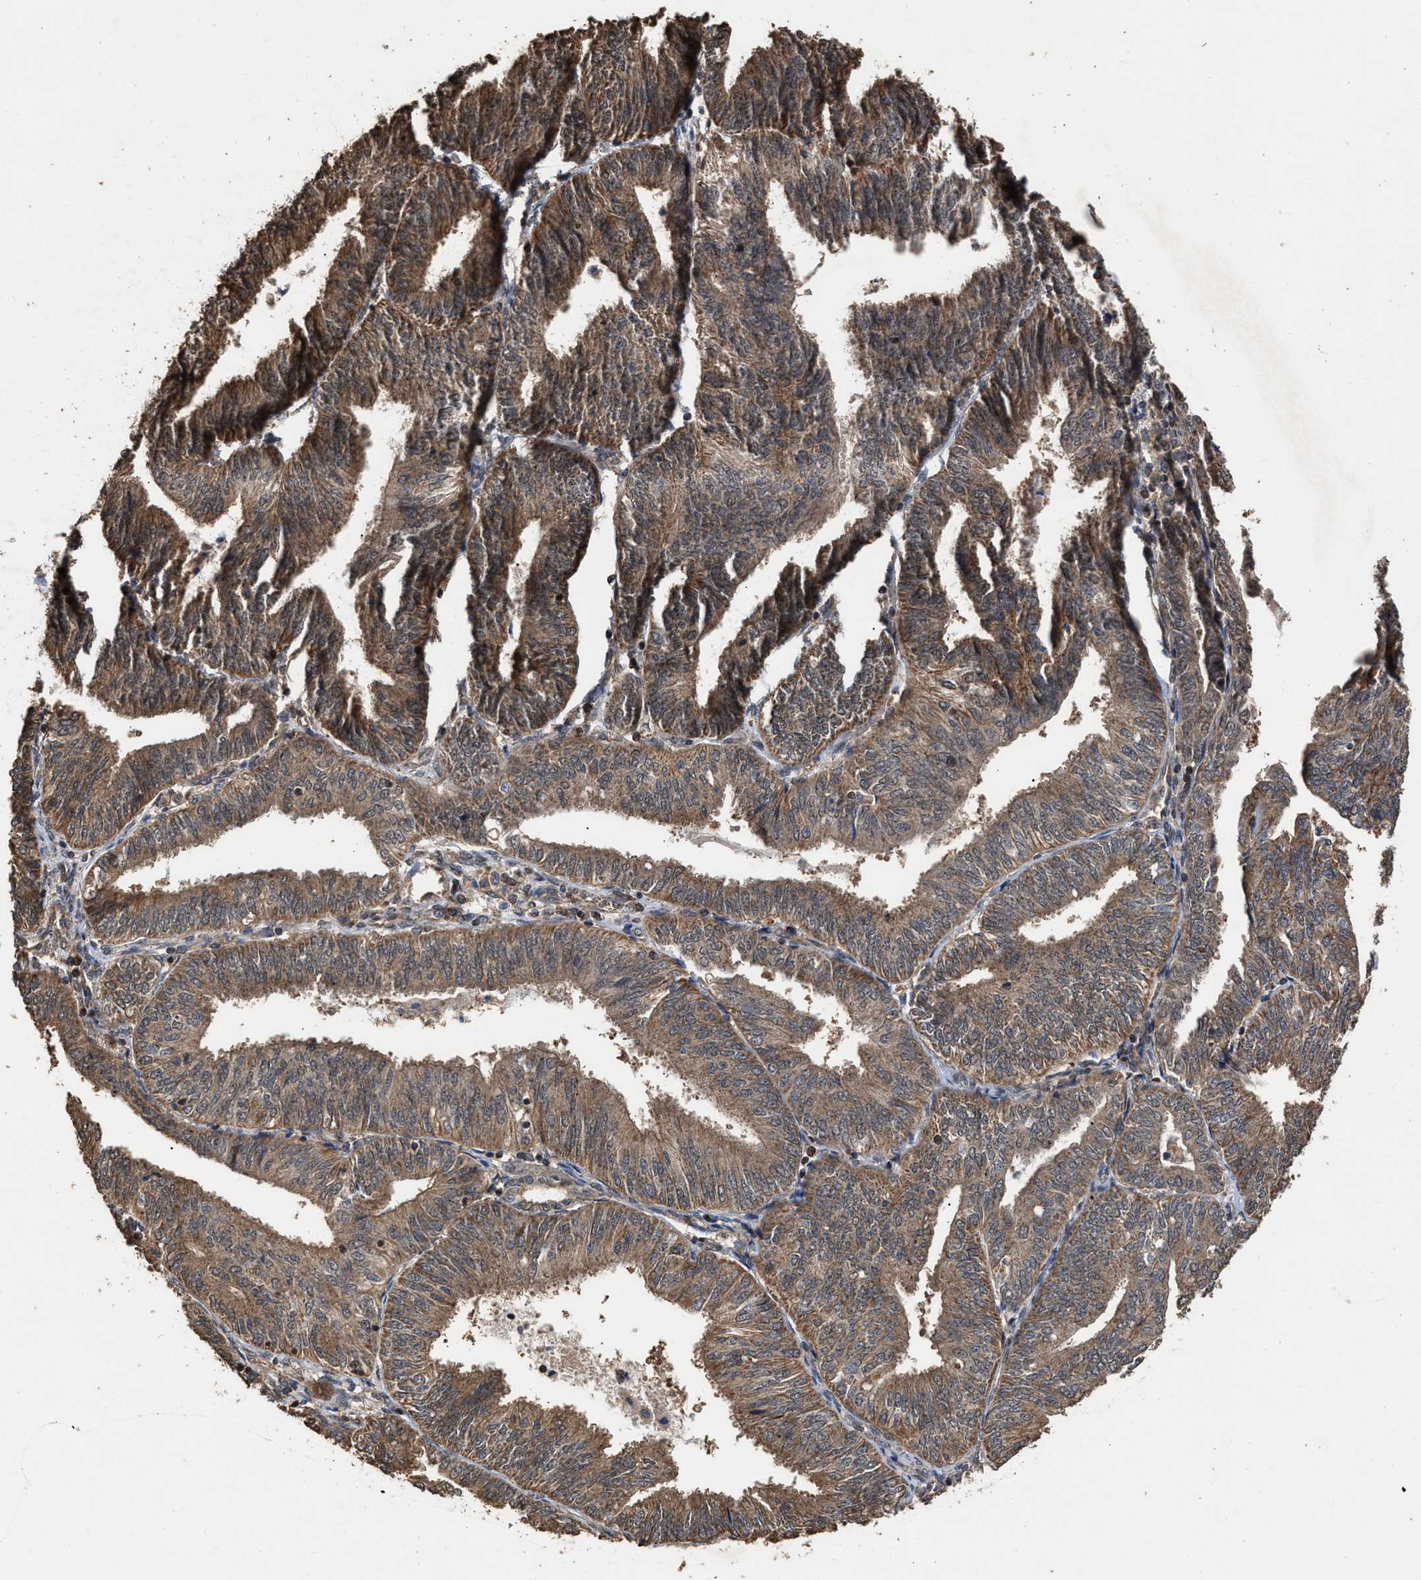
{"staining": {"intensity": "moderate", "quantity": ">75%", "location": "cytoplasmic/membranous"}, "tissue": "endometrial cancer", "cell_type": "Tumor cells", "image_type": "cancer", "snomed": [{"axis": "morphology", "description": "Adenocarcinoma, NOS"}, {"axis": "topography", "description": "Endometrium"}], "caption": "Tumor cells exhibit medium levels of moderate cytoplasmic/membranous expression in about >75% of cells in human endometrial cancer.", "gene": "ZNHIT6", "patient": {"sex": "female", "age": 58}}